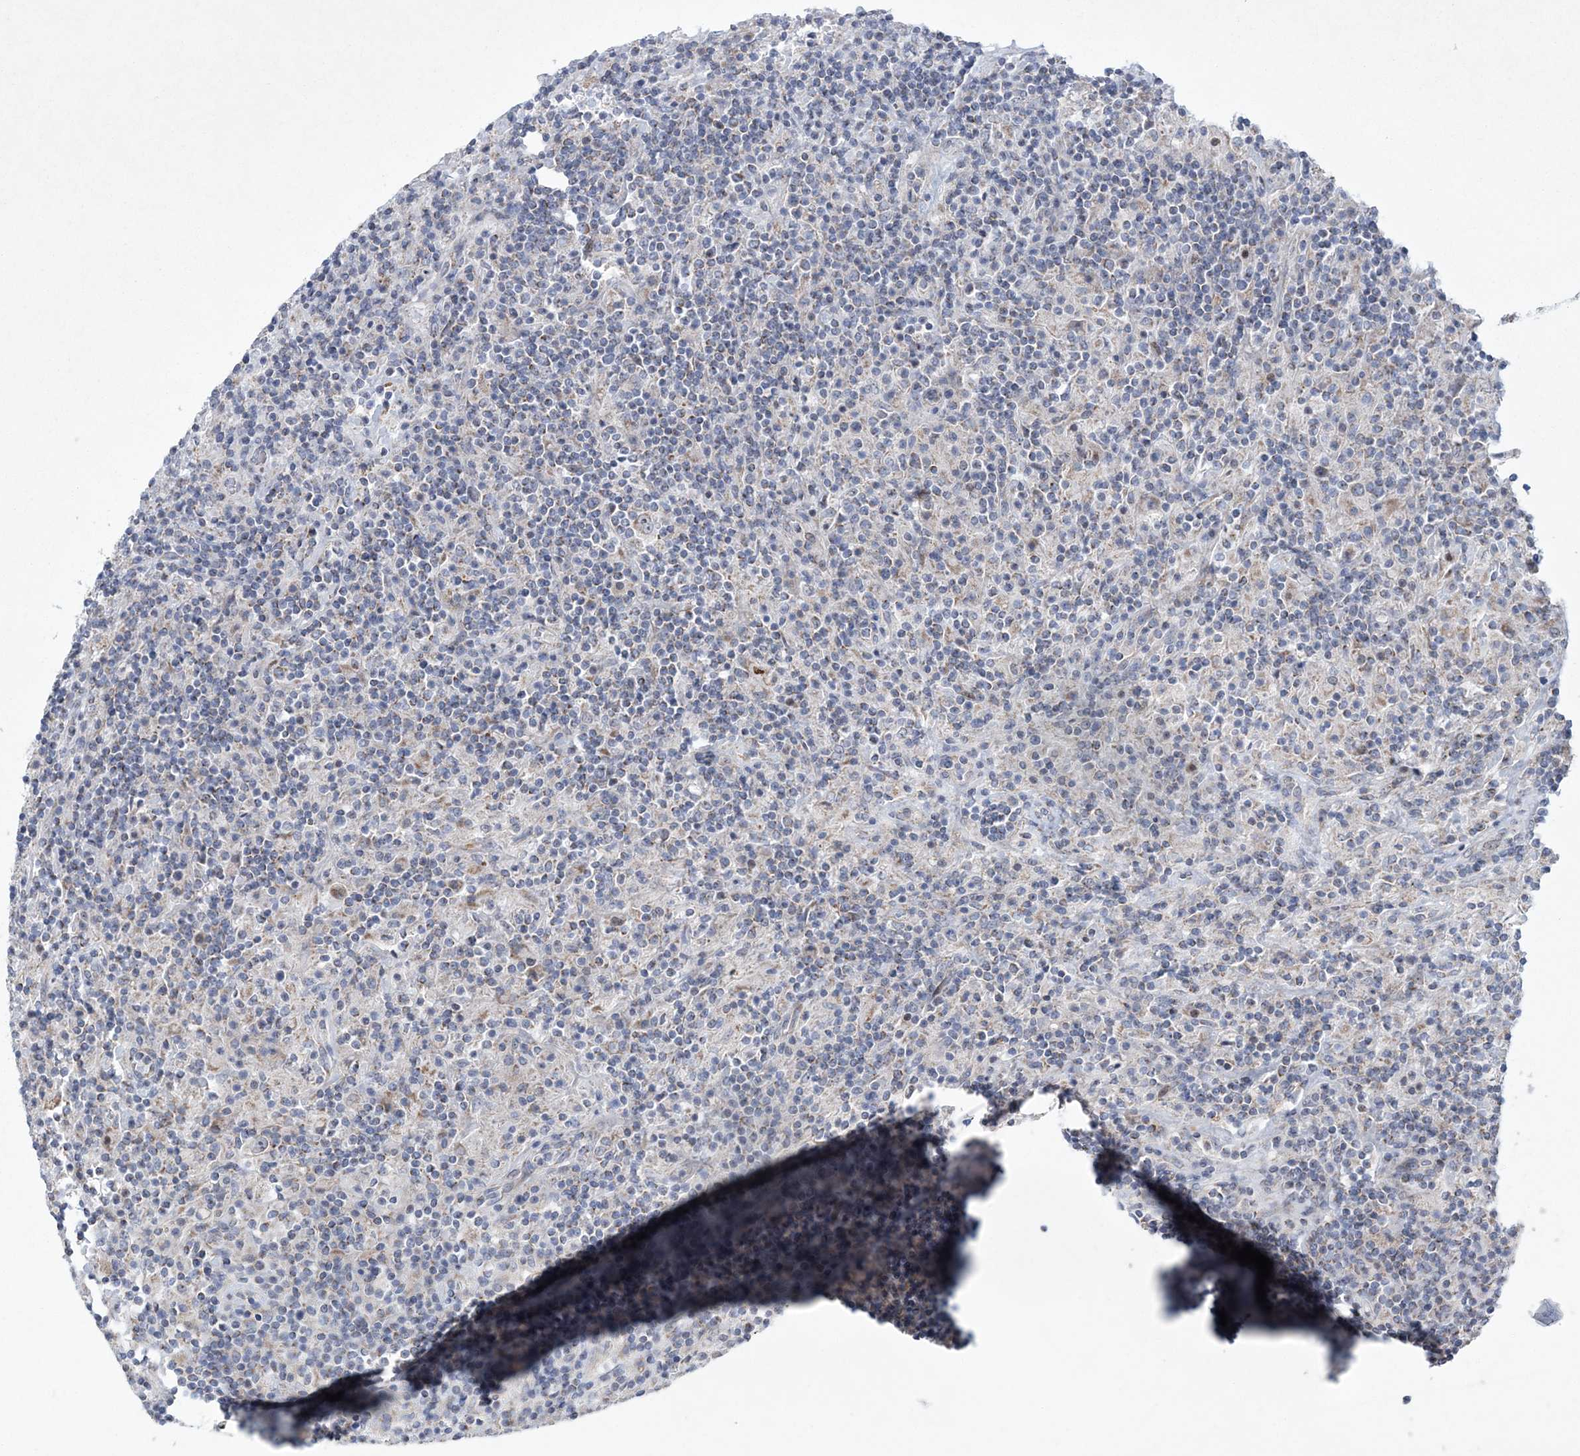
{"staining": {"intensity": "negative", "quantity": "none", "location": "none"}, "tissue": "lymphoma", "cell_type": "Tumor cells", "image_type": "cancer", "snomed": [{"axis": "morphology", "description": "Hodgkin's disease, NOS"}, {"axis": "topography", "description": "Lymph node"}], "caption": "Hodgkin's disease was stained to show a protein in brown. There is no significant staining in tumor cells.", "gene": "CES4A", "patient": {"sex": "male", "age": 70}}